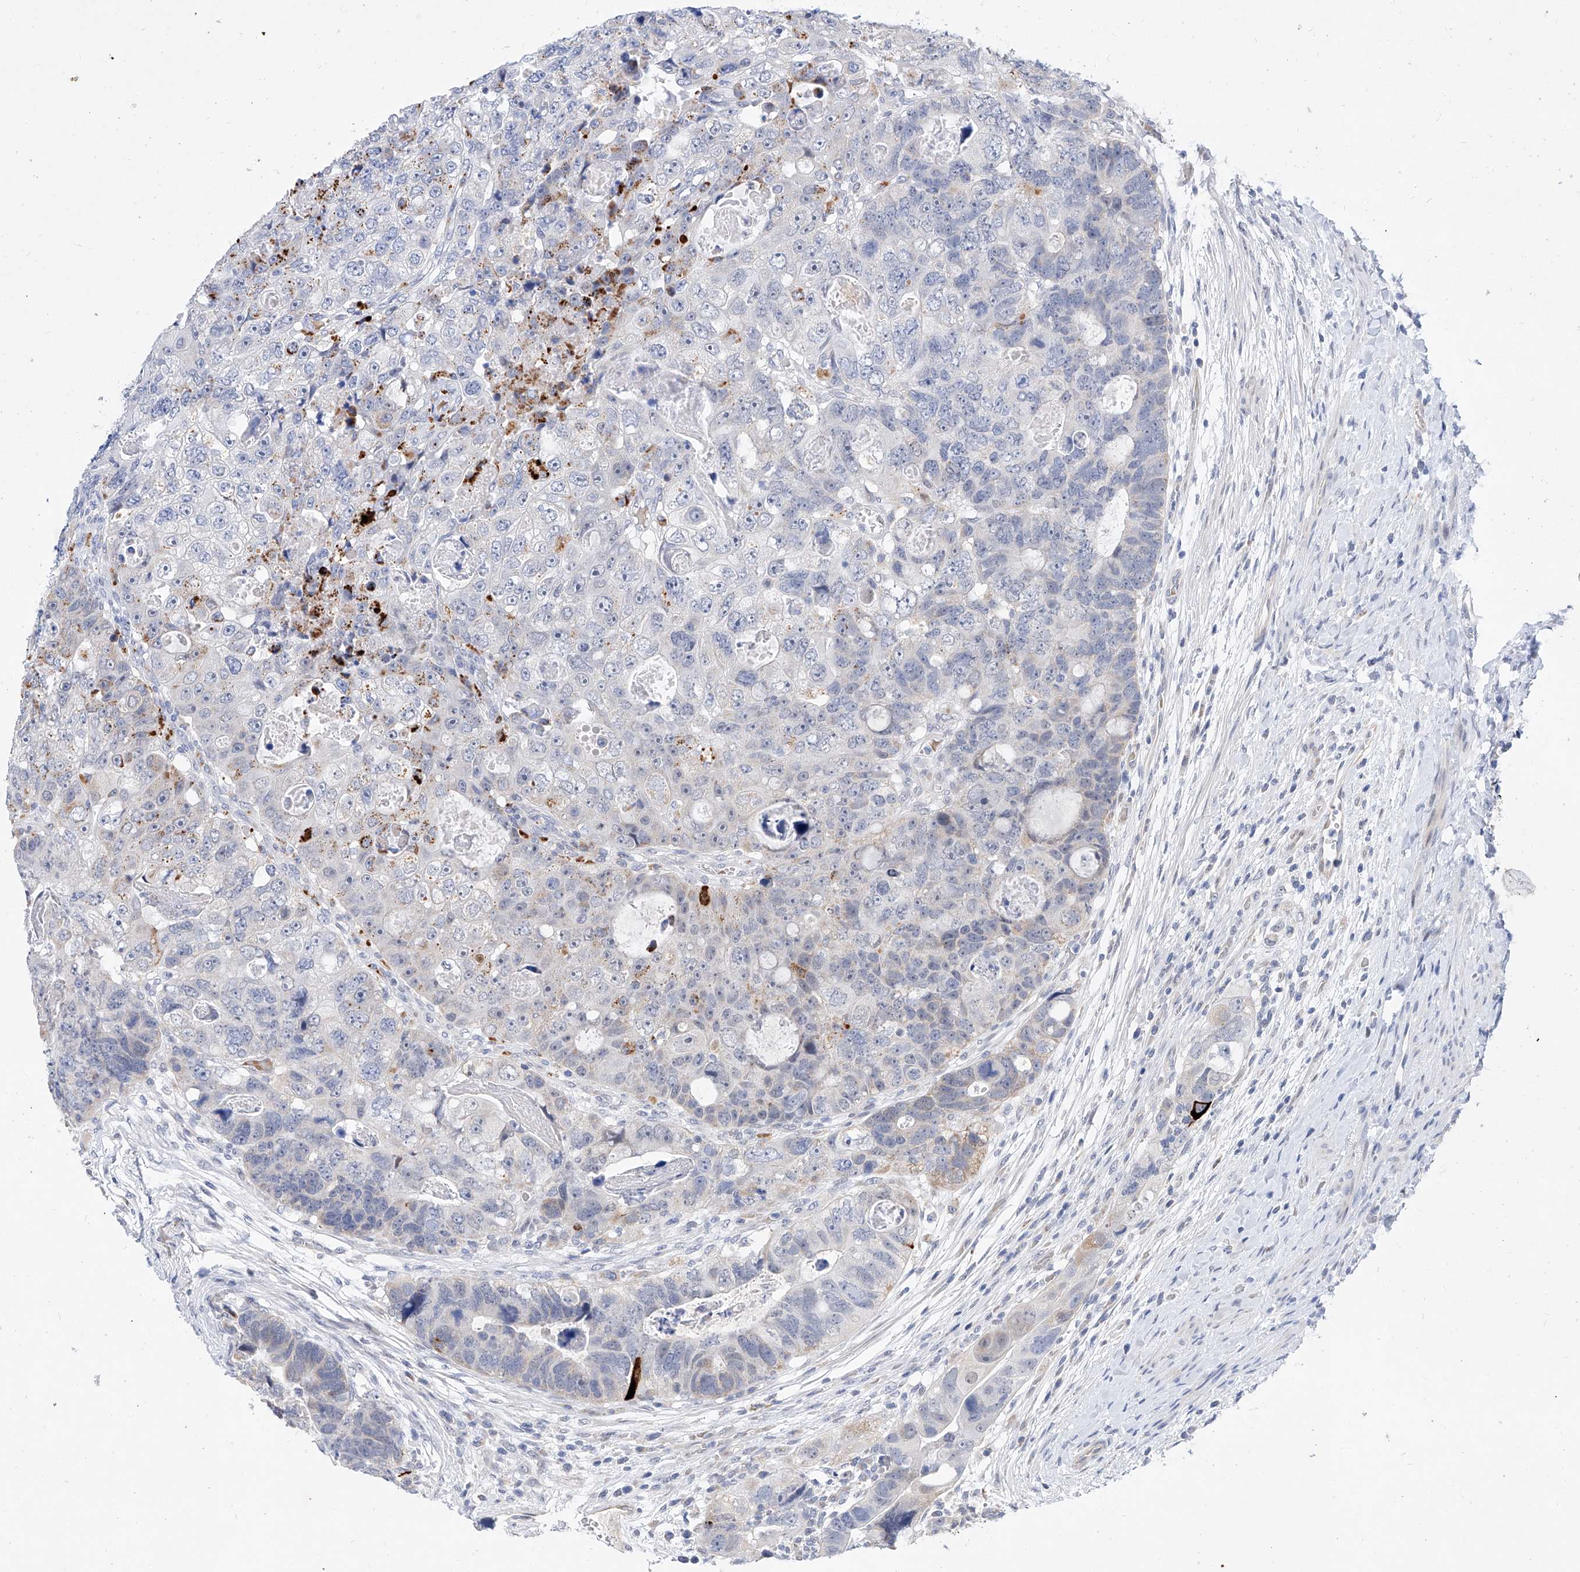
{"staining": {"intensity": "moderate", "quantity": "<25%", "location": "cytoplasmic/membranous"}, "tissue": "colorectal cancer", "cell_type": "Tumor cells", "image_type": "cancer", "snomed": [{"axis": "morphology", "description": "Adenocarcinoma, NOS"}, {"axis": "topography", "description": "Rectum"}], "caption": "A brown stain highlights moderate cytoplasmic/membranous staining of a protein in adenocarcinoma (colorectal) tumor cells.", "gene": "BPTF", "patient": {"sex": "male", "age": 59}}